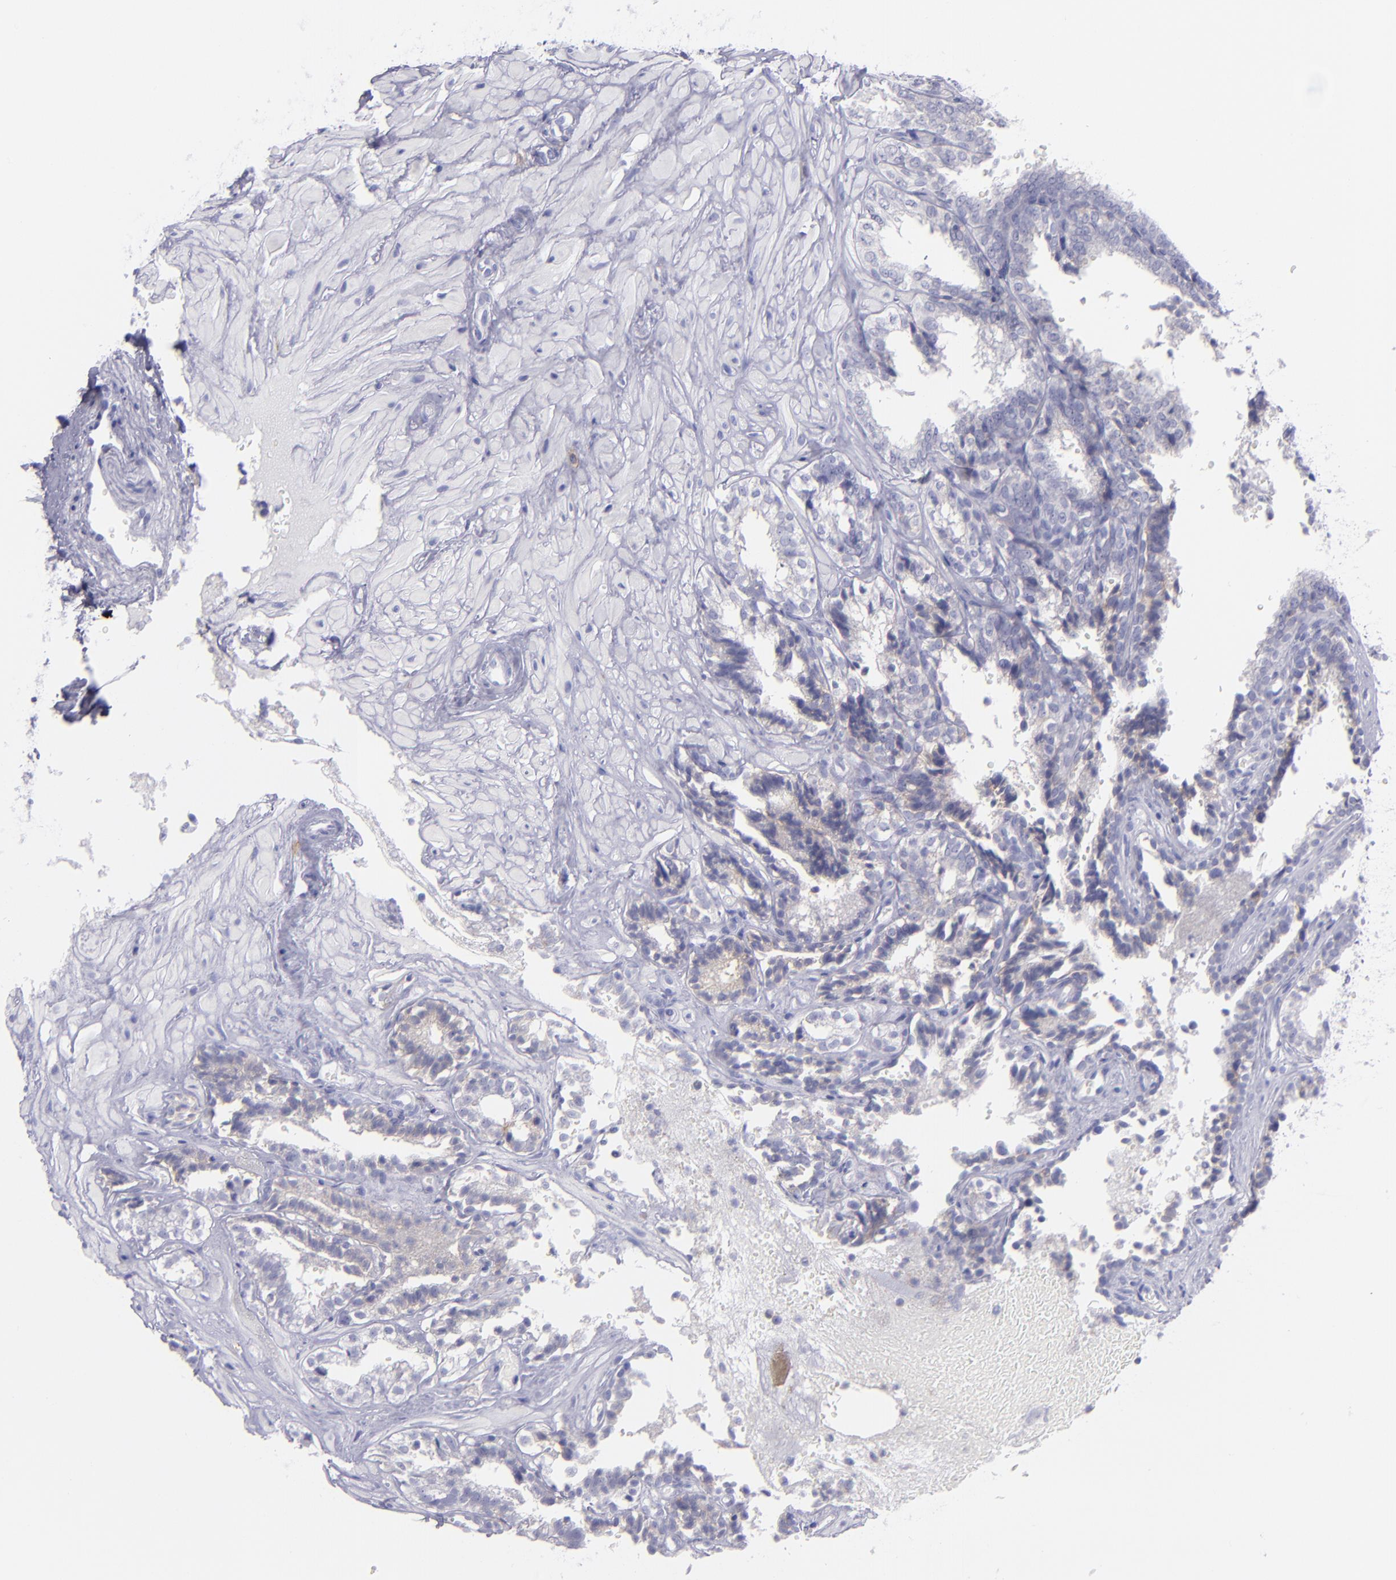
{"staining": {"intensity": "negative", "quantity": "none", "location": "none"}, "tissue": "seminal vesicle", "cell_type": "Glandular cells", "image_type": "normal", "snomed": [{"axis": "morphology", "description": "Normal tissue, NOS"}, {"axis": "topography", "description": "Seminal veicle"}], "caption": "Immunohistochemistry (IHC) histopathology image of unremarkable seminal vesicle stained for a protein (brown), which shows no positivity in glandular cells.", "gene": "CD82", "patient": {"sex": "male", "age": 26}}